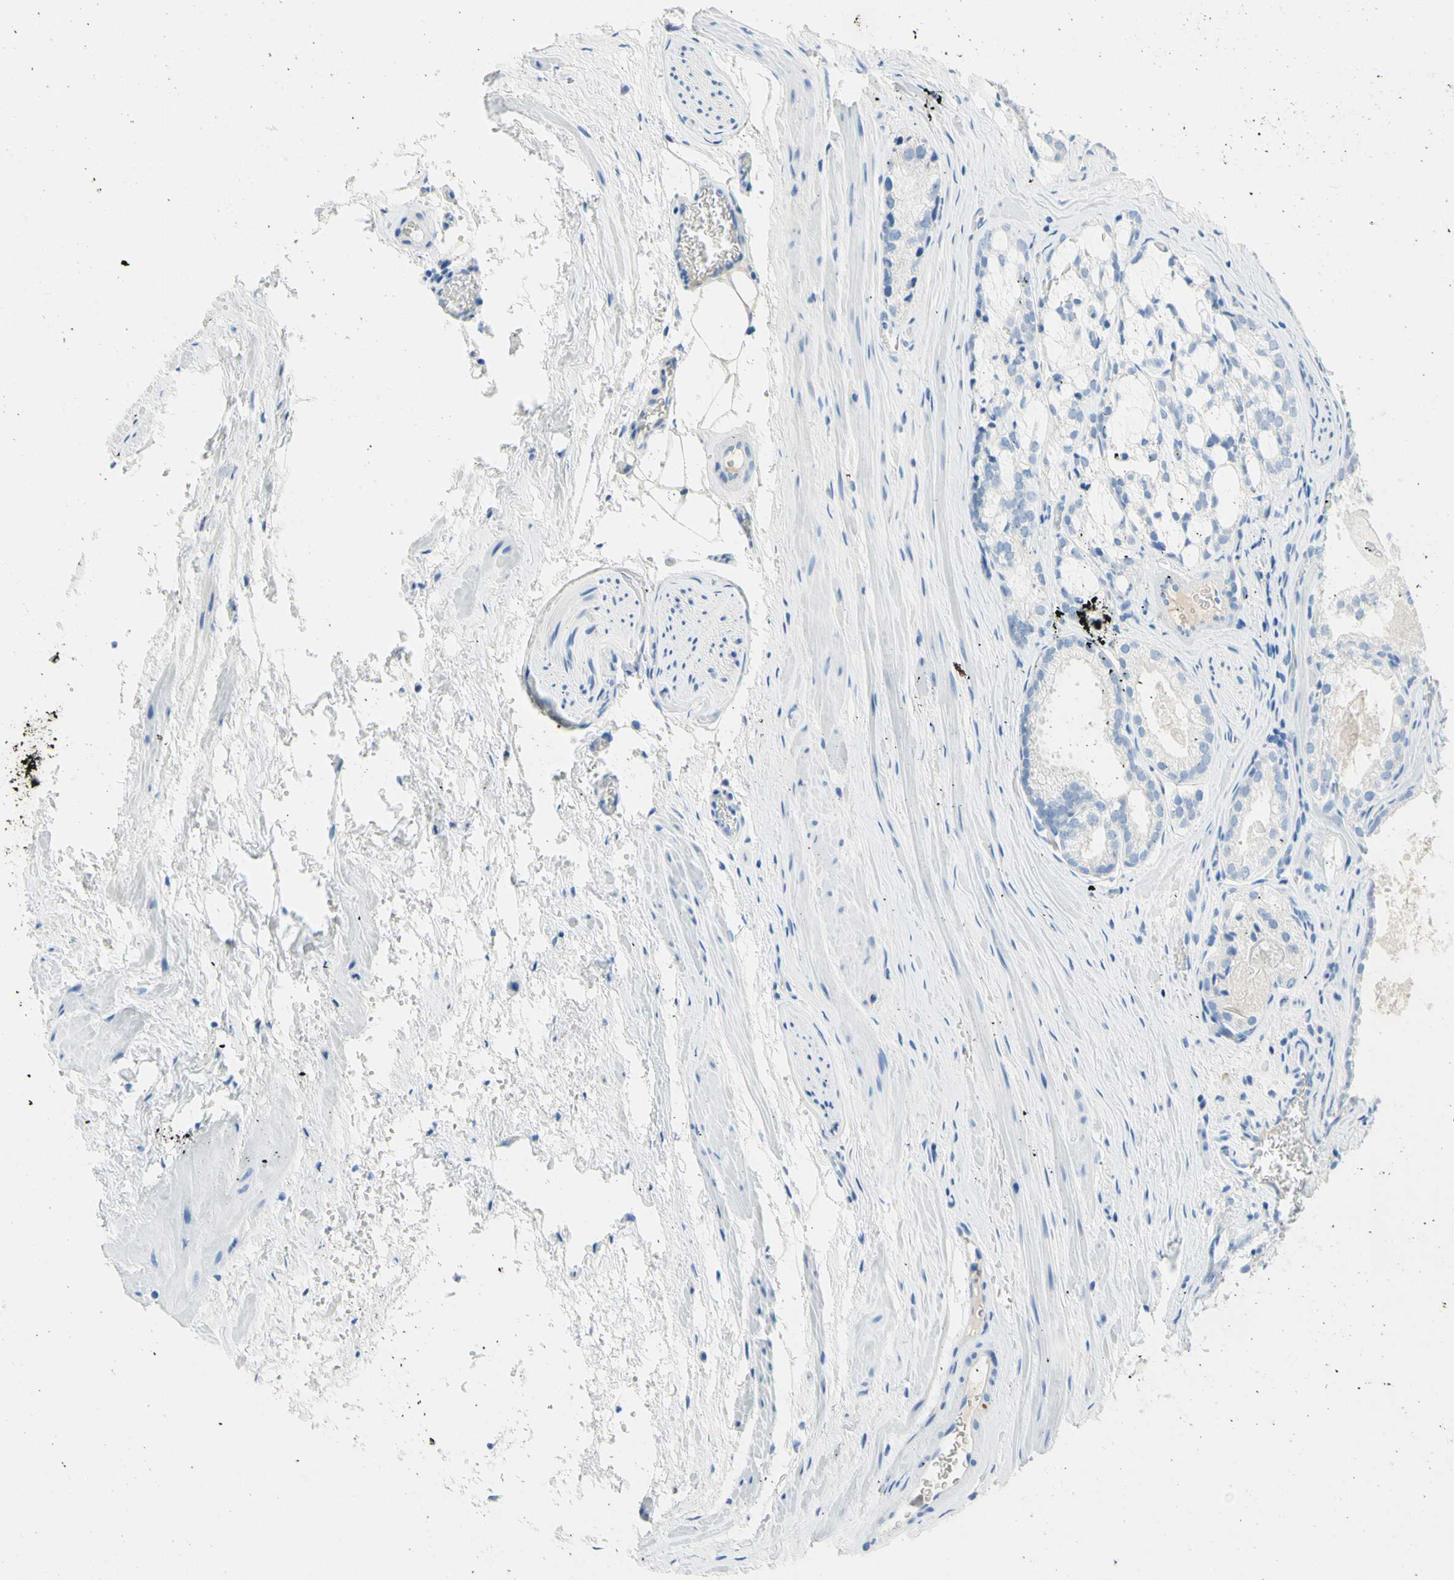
{"staining": {"intensity": "negative", "quantity": "none", "location": "none"}, "tissue": "prostate cancer", "cell_type": "Tumor cells", "image_type": "cancer", "snomed": [{"axis": "morphology", "description": "Adenocarcinoma, Low grade"}, {"axis": "topography", "description": "Prostate"}], "caption": "There is no significant expression in tumor cells of prostate cancer (low-grade adenocarcinoma). (DAB IHC, high magnification).", "gene": "IL6ST", "patient": {"sex": "male", "age": 59}}